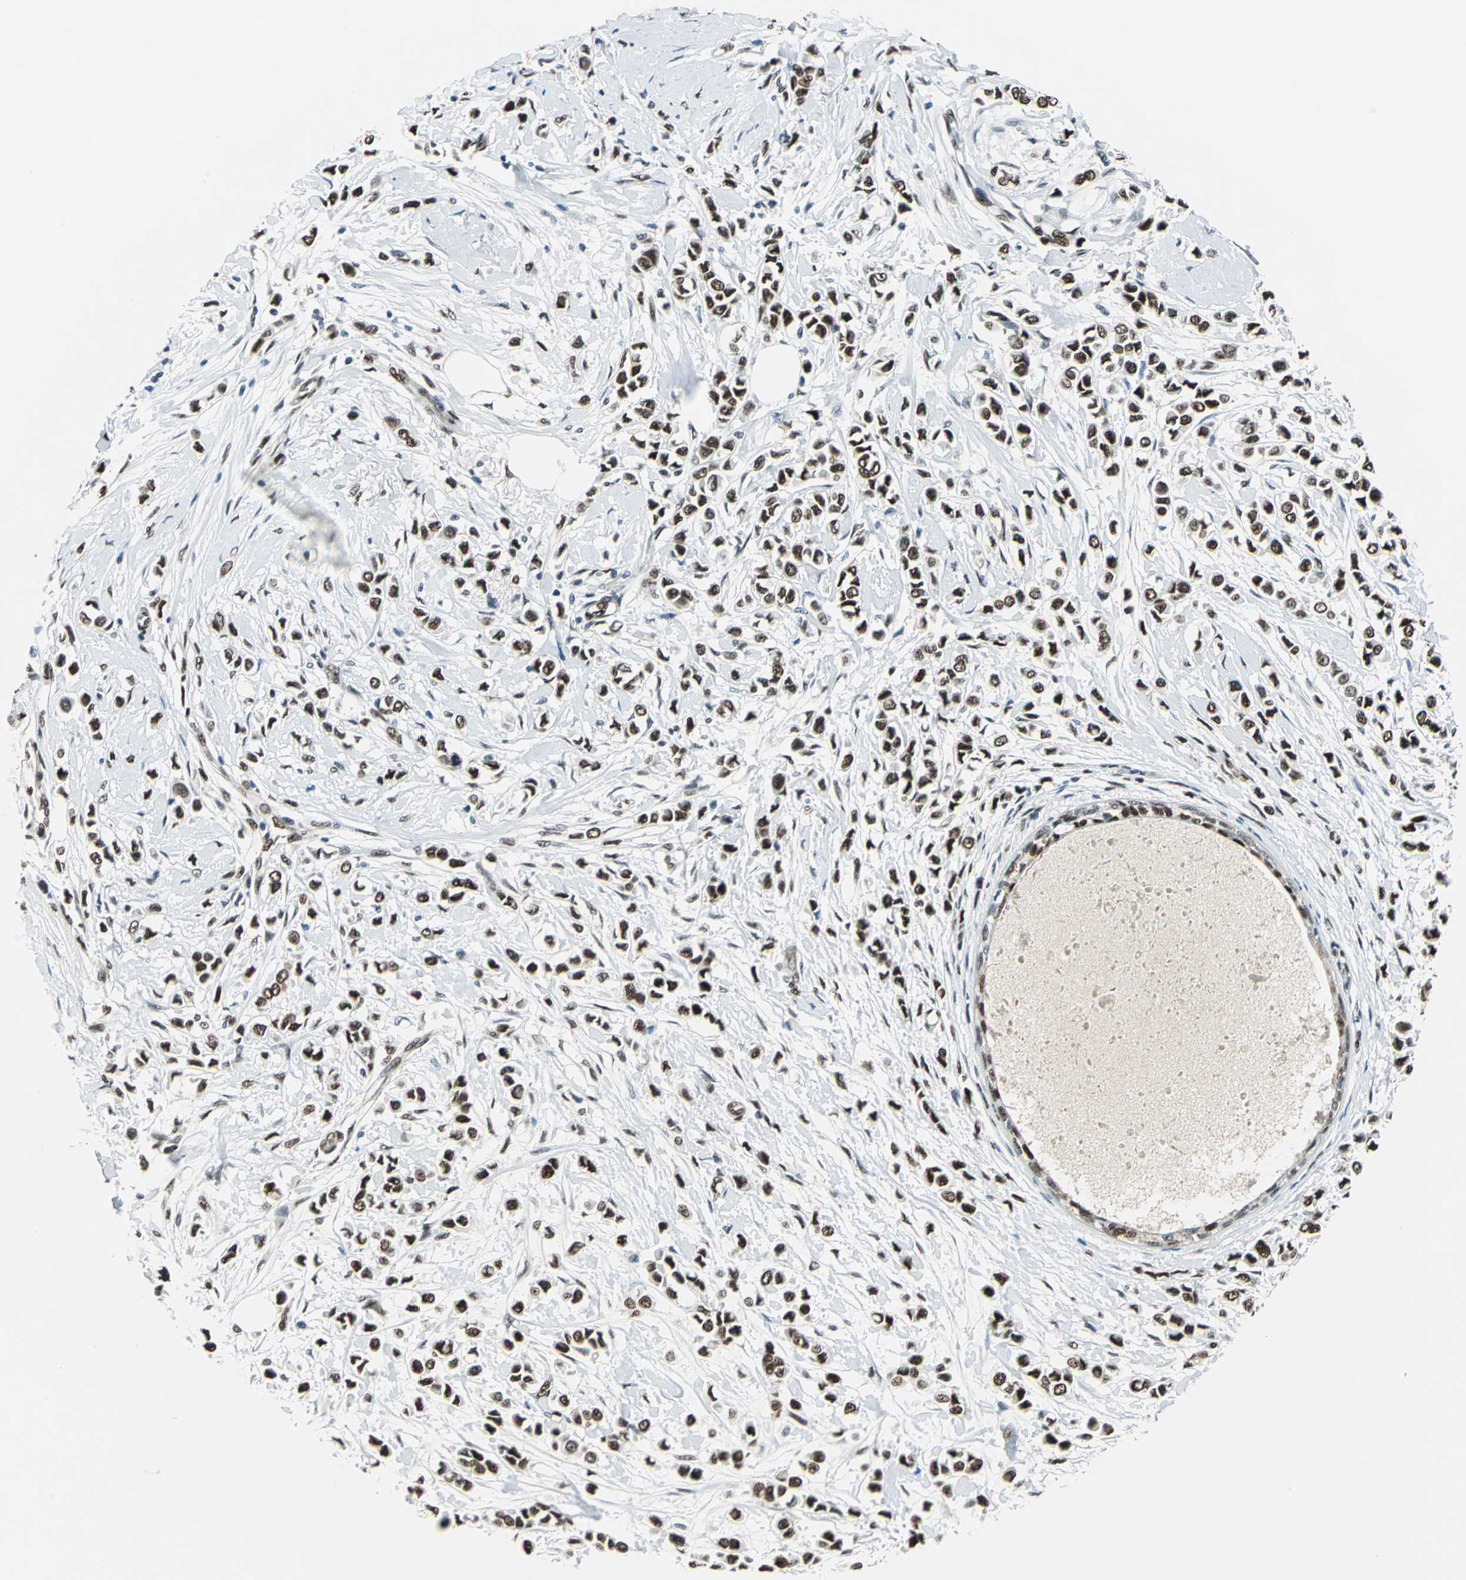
{"staining": {"intensity": "strong", "quantity": ">75%", "location": "nuclear"}, "tissue": "breast cancer", "cell_type": "Tumor cells", "image_type": "cancer", "snomed": [{"axis": "morphology", "description": "Lobular carcinoma"}, {"axis": "topography", "description": "Breast"}], "caption": "About >75% of tumor cells in lobular carcinoma (breast) show strong nuclear protein expression as visualized by brown immunohistochemical staining.", "gene": "NFIA", "patient": {"sex": "female", "age": 51}}